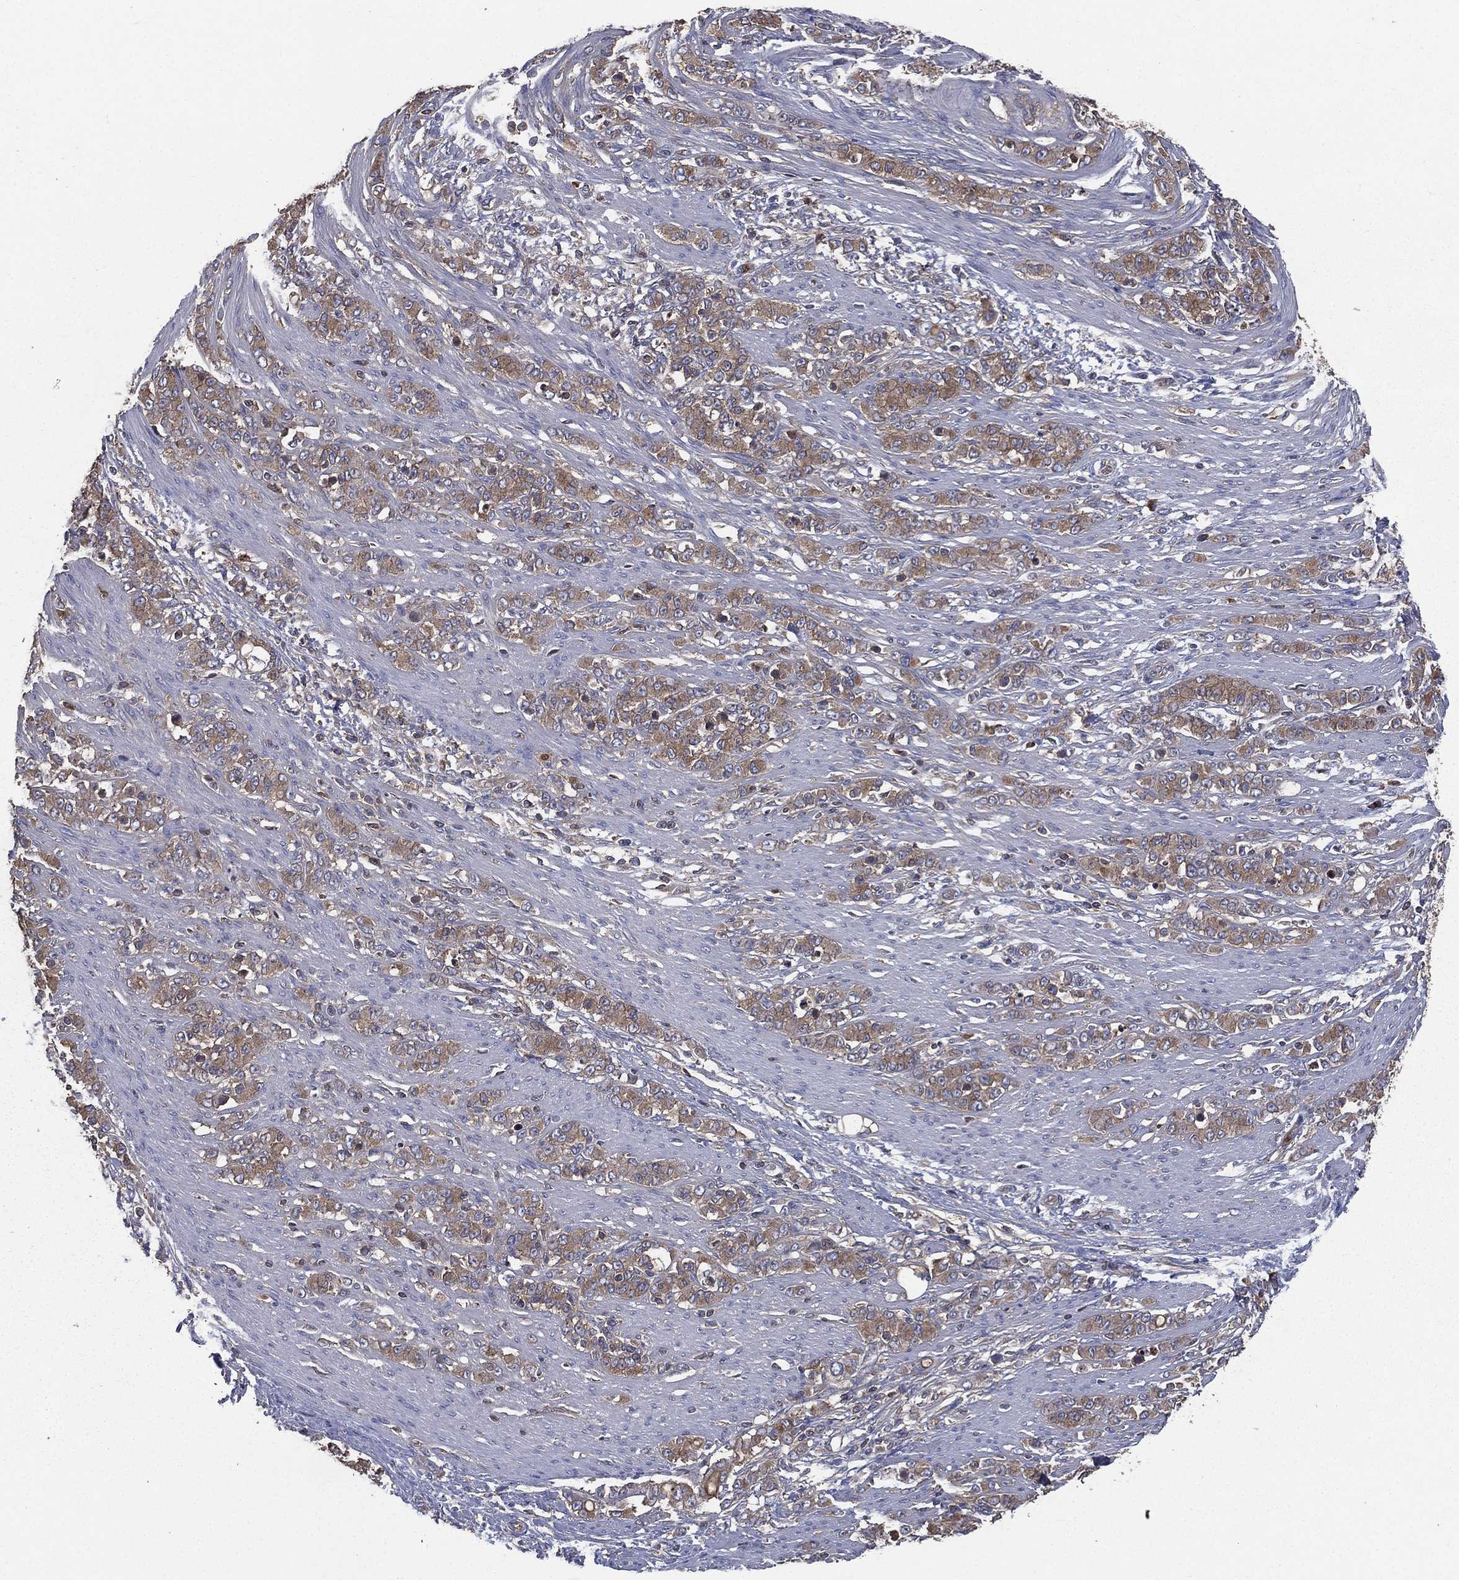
{"staining": {"intensity": "moderate", "quantity": ">75%", "location": "cytoplasmic/membranous"}, "tissue": "stomach cancer", "cell_type": "Tumor cells", "image_type": "cancer", "snomed": [{"axis": "morphology", "description": "Normal tissue, NOS"}, {"axis": "morphology", "description": "Adenocarcinoma, NOS"}, {"axis": "topography", "description": "Stomach"}], "caption": "Moderate cytoplasmic/membranous expression is appreciated in approximately >75% of tumor cells in stomach cancer (adenocarcinoma).", "gene": "SARS1", "patient": {"sex": "female", "age": 79}}